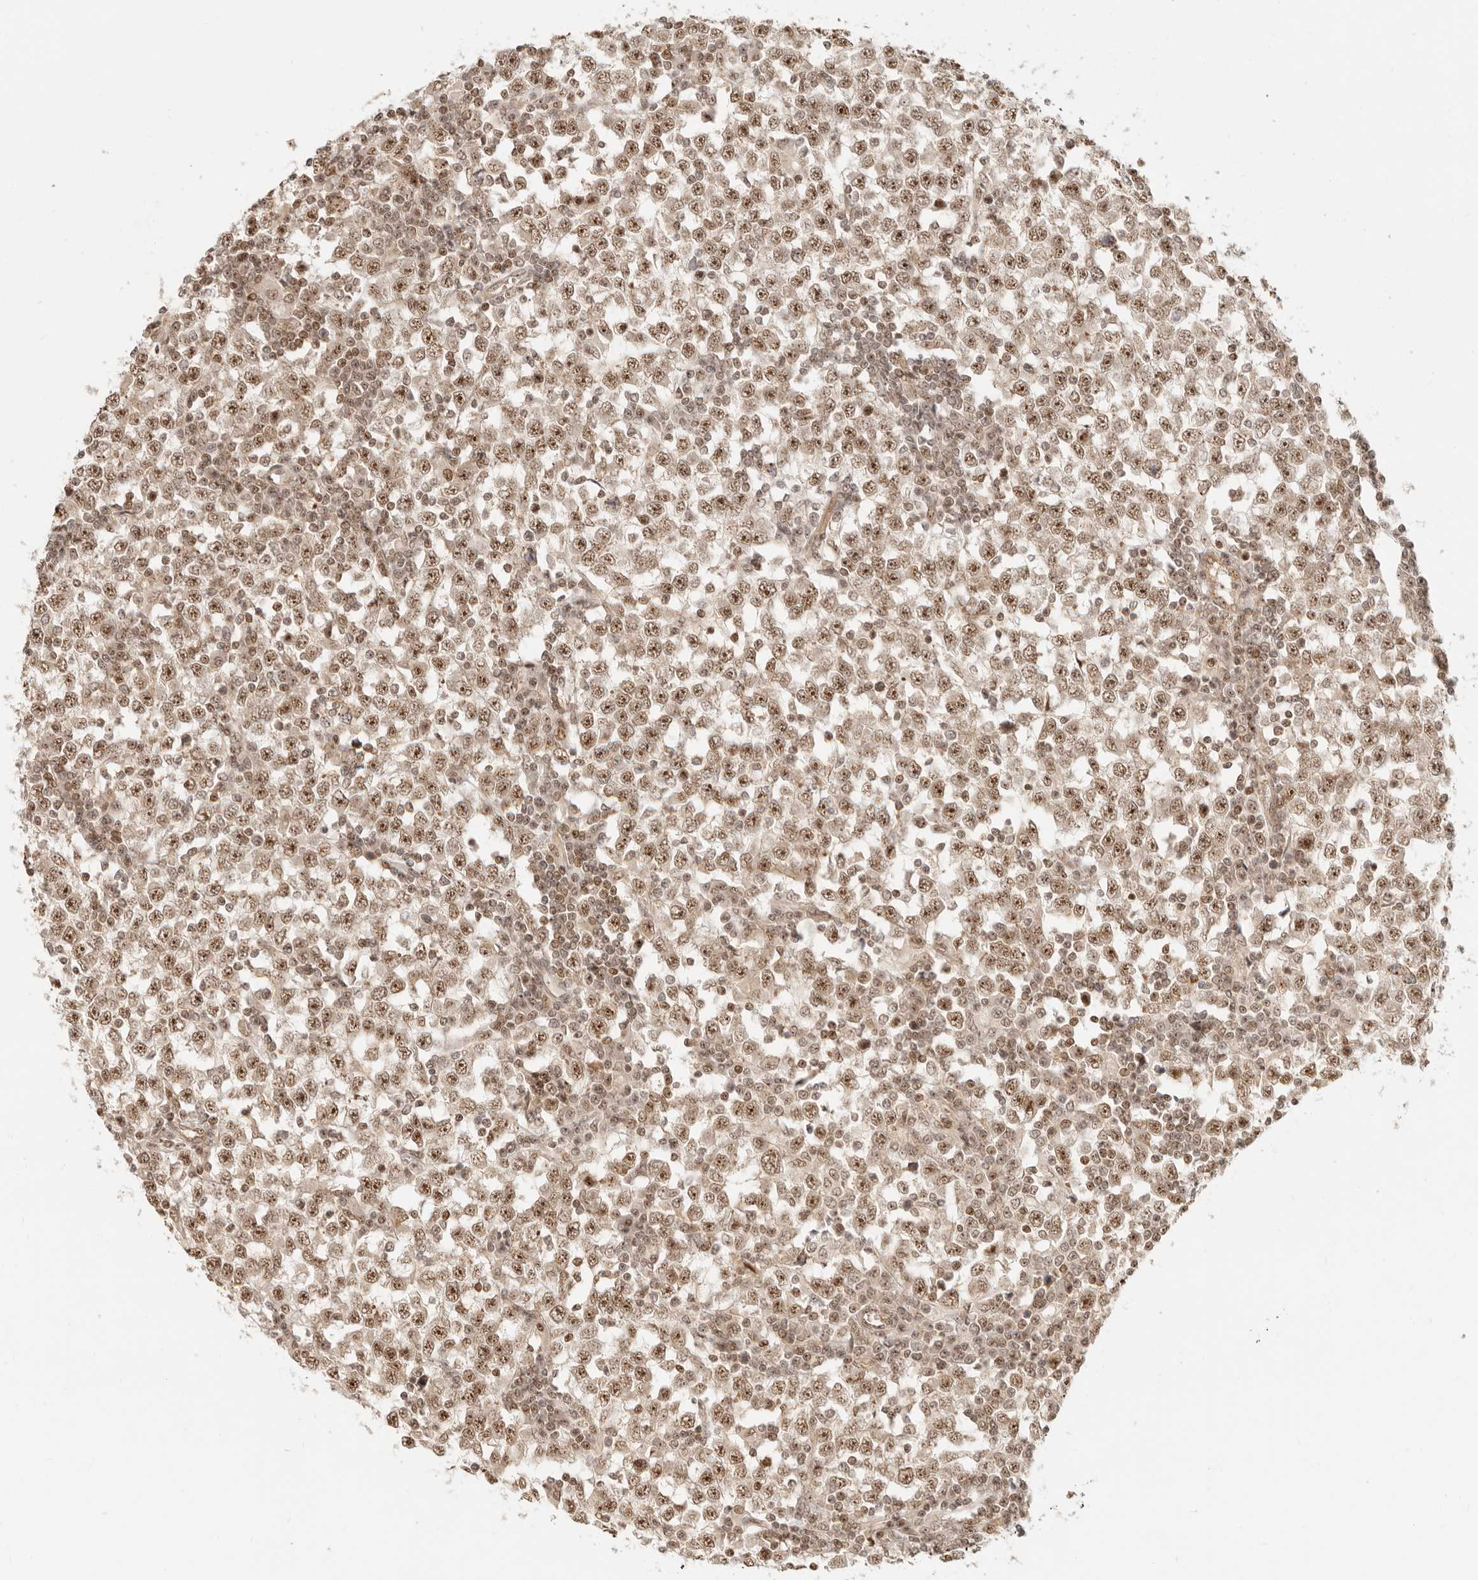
{"staining": {"intensity": "moderate", "quantity": ">75%", "location": "nuclear"}, "tissue": "testis cancer", "cell_type": "Tumor cells", "image_type": "cancer", "snomed": [{"axis": "morphology", "description": "Seminoma, NOS"}, {"axis": "topography", "description": "Testis"}], "caption": "IHC of seminoma (testis) reveals medium levels of moderate nuclear staining in about >75% of tumor cells. IHC stains the protein in brown and the nuclei are stained blue.", "gene": "BAP1", "patient": {"sex": "male", "age": 65}}